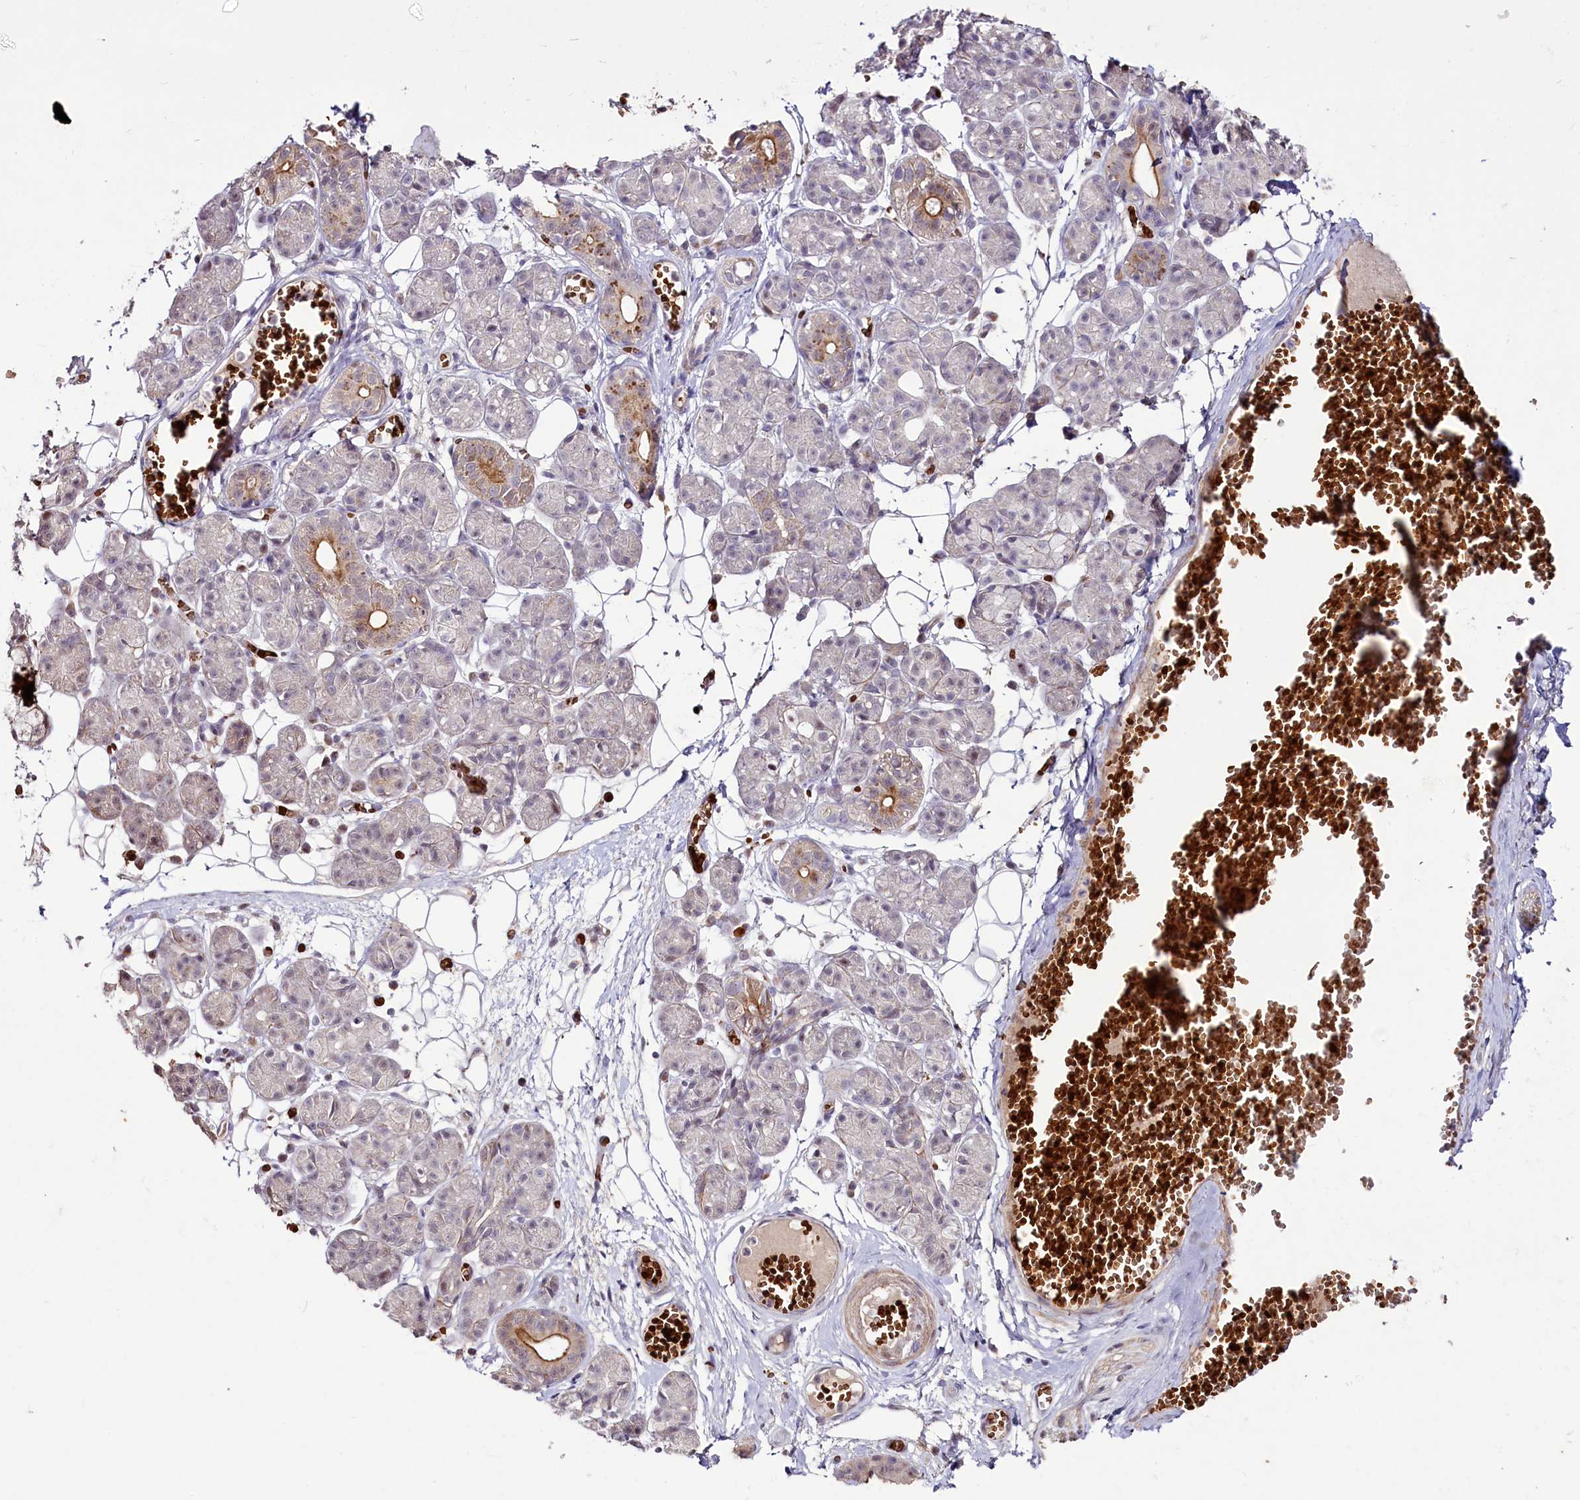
{"staining": {"intensity": "moderate", "quantity": "<25%", "location": "cytoplasmic/membranous,nuclear"}, "tissue": "salivary gland", "cell_type": "Glandular cells", "image_type": "normal", "snomed": [{"axis": "morphology", "description": "Normal tissue, NOS"}, {"axis": "topography", "description": "Salivary gland"}], "caption": "Protein expression analysis of normal human salivary gland reveals moderate cytoplasmic/membranous,nuclear expression in approximately <25% of glandular cells. (brown staining indicates protein expression, while blue staining denotes nuclei).", "gene": "SUSD3", "patient": {"sex": "male", "age": 63}}